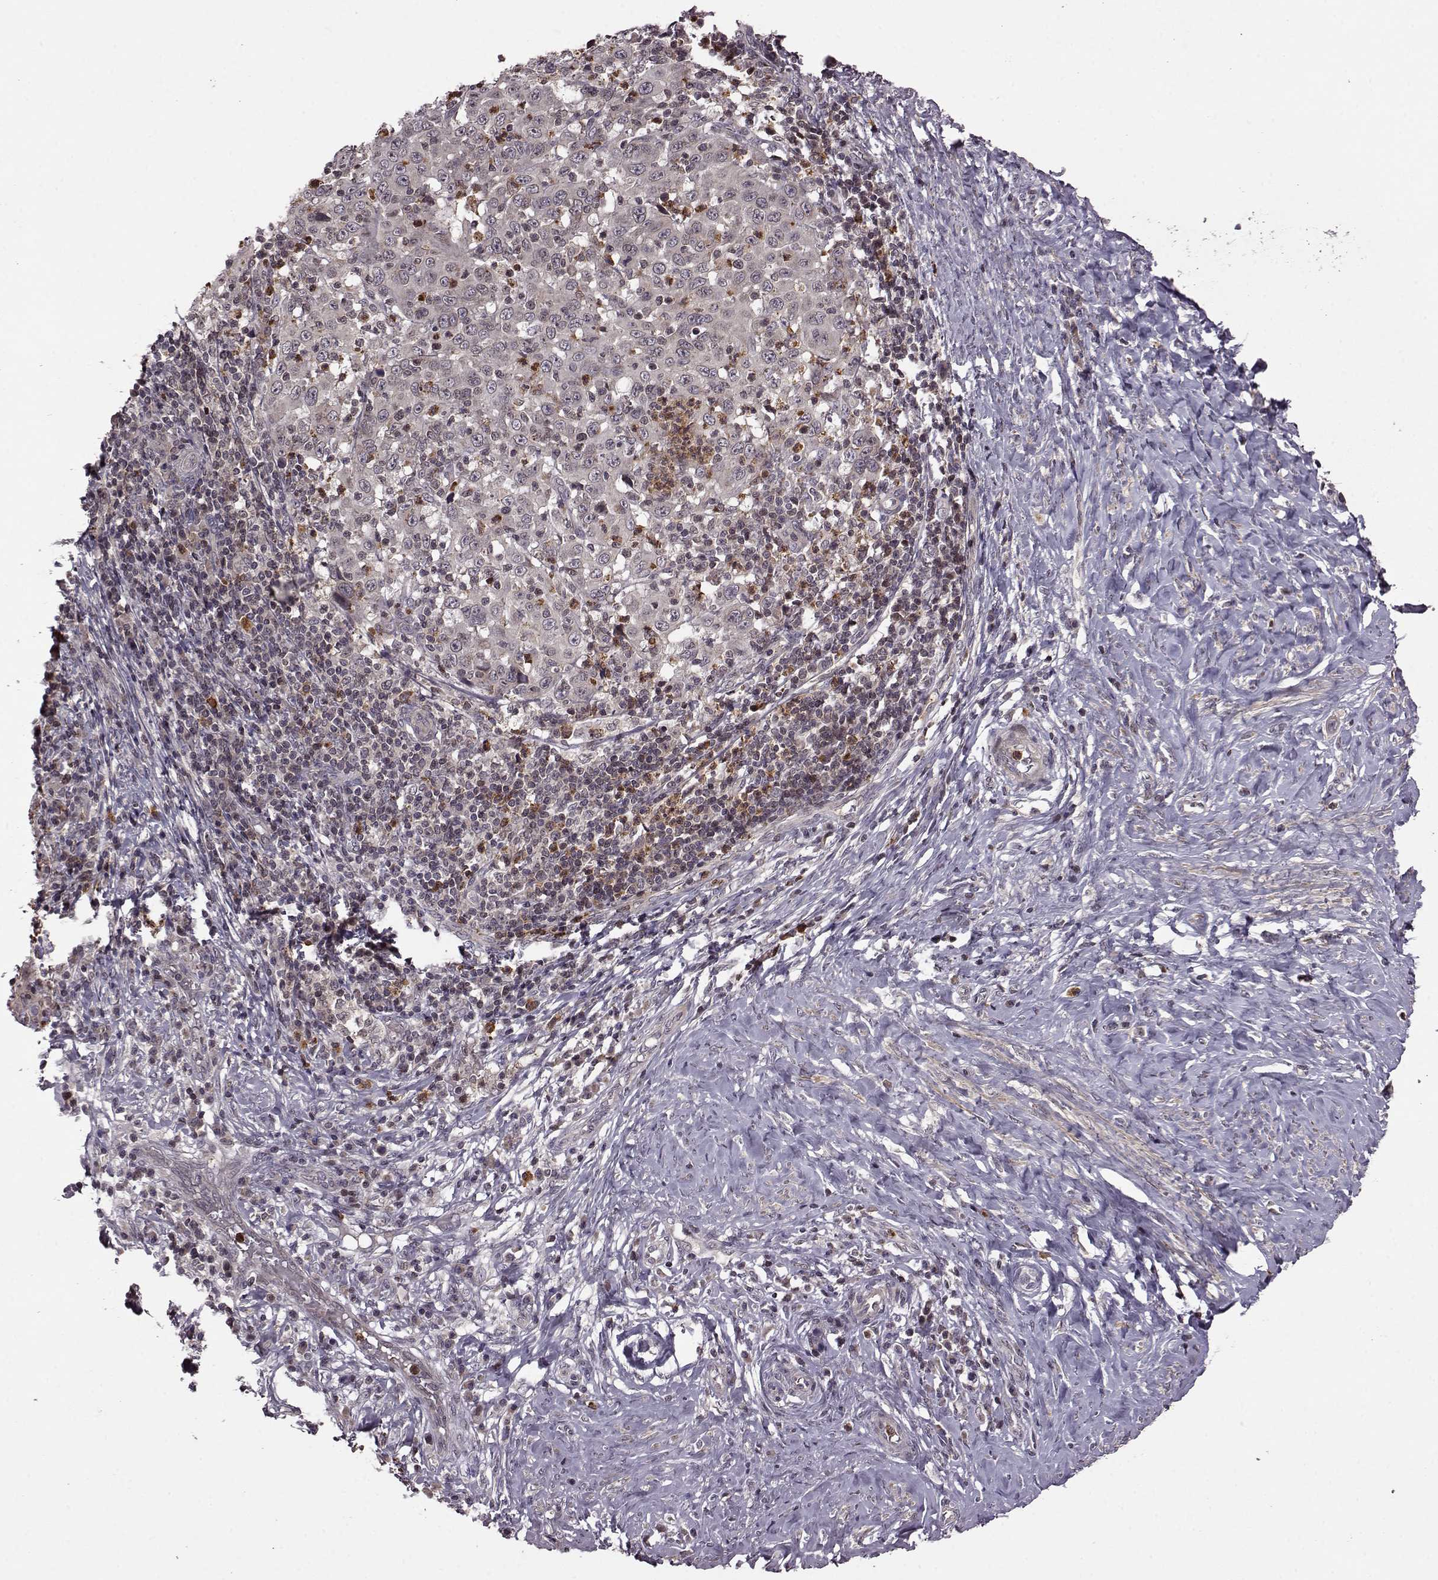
{"staining": {"intensity": "negative", "quantity": "none", "location": "none"}, "tissue": "cervical cancer", "cell_type": "Tumor cells", "image_type": "cancer", "snomed": [{"axis": "morphology", "description": "Squamous cell carcinoma, NOS"}, {"axis": "topography", "description": "Cervix"}], "caption": "A high-resolution histopathology image shows immunohistochemistry staining of cervical cancer (squamous cell carcinoma), which demonstrates no significant positivity in tumor cells.", "gene": "TRMU", "patient": {"sex": "female", "age": 46}}